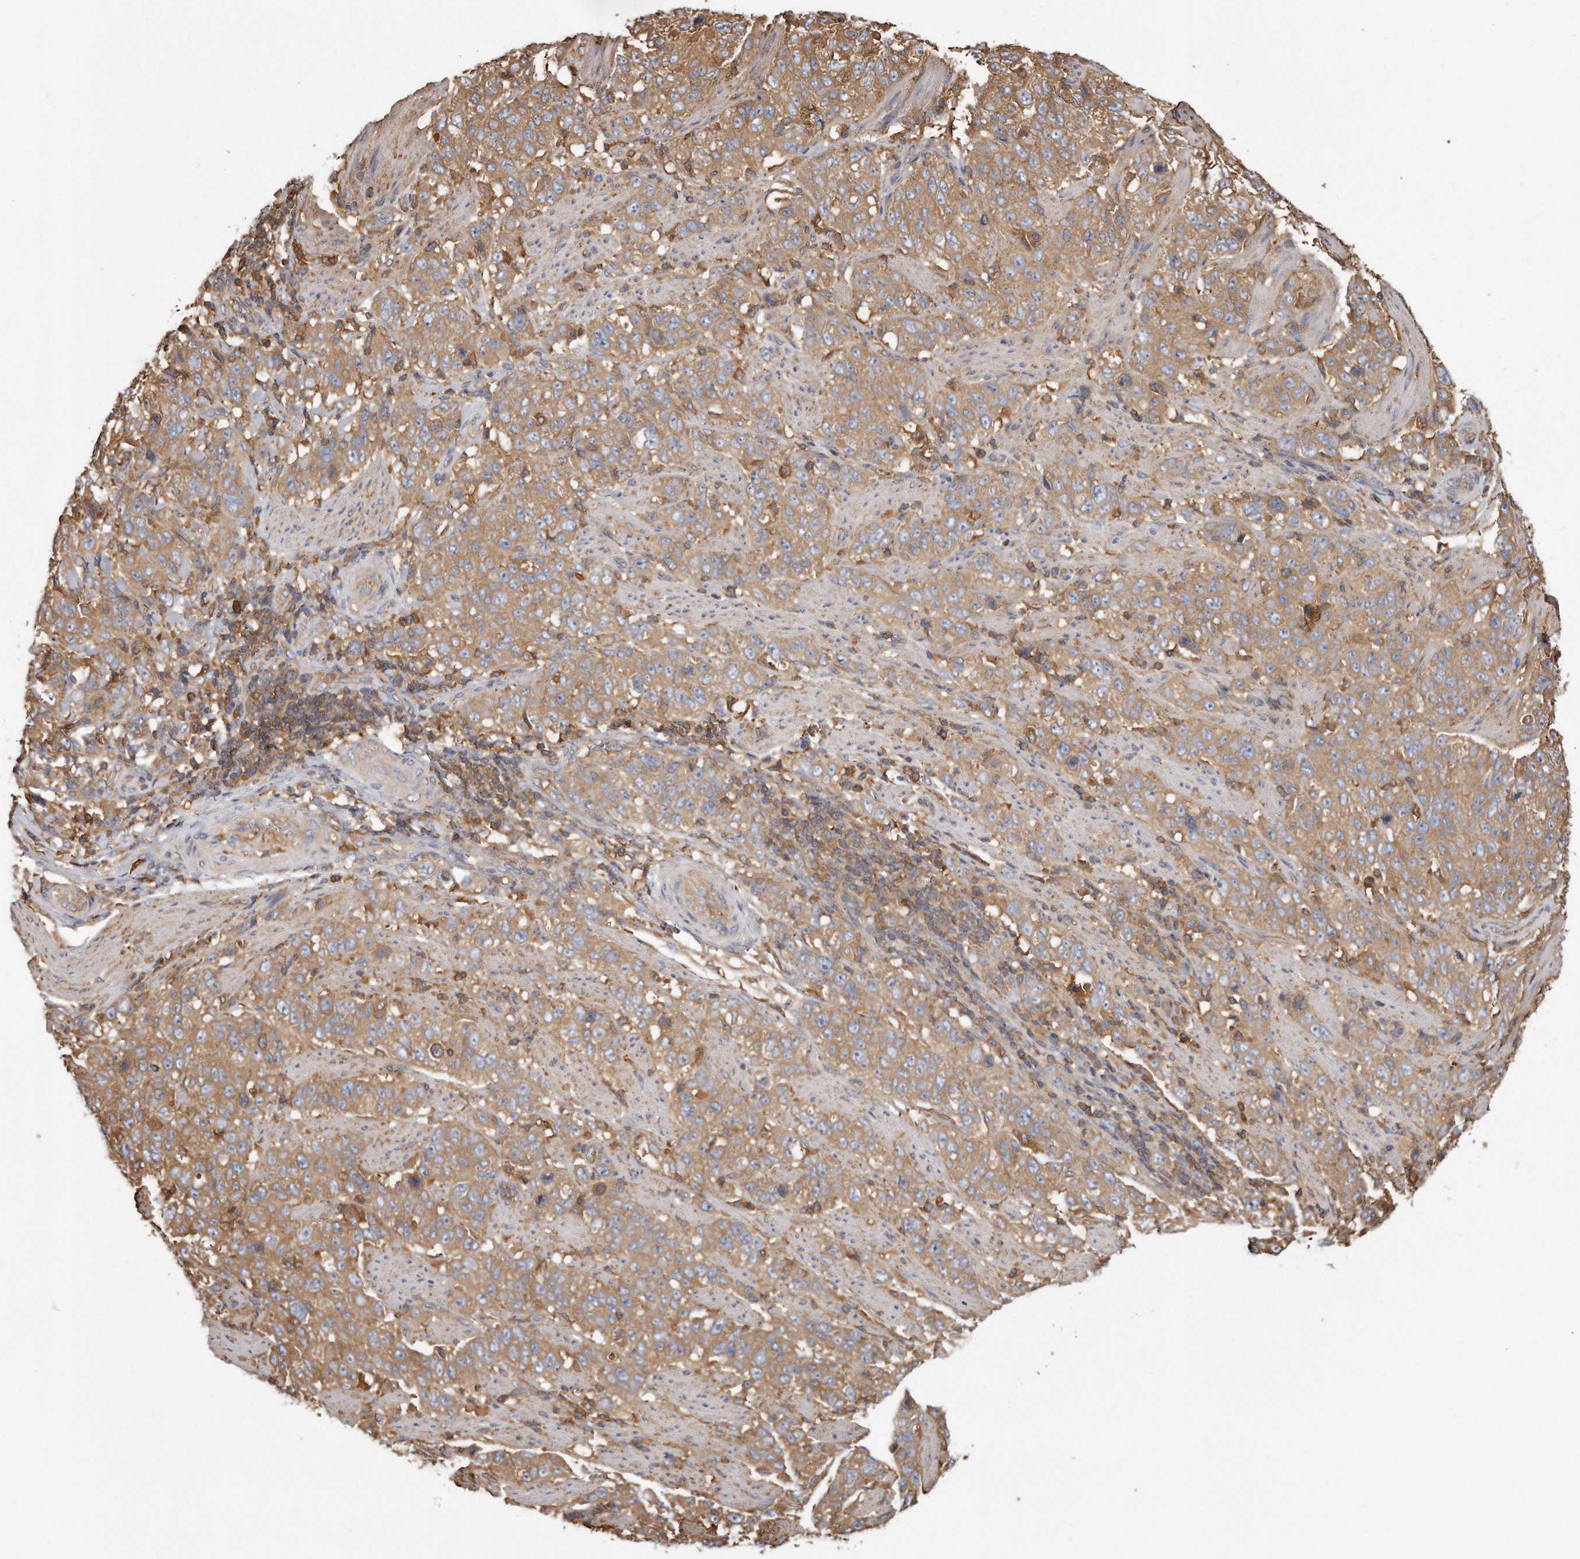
{"staining": {"intensity": "moderate", "quantity": ">75%", "location": "cytoplasmic/membranous"}, "tissue": "stomach cancer", "cell_type": "Tumor cells", "image_type": "cancer", "snomed": [{"axis": "morphology", "description": "Adenocarcinoma, NOS"}, {"axis": "topography", "description": "Stomach"}], "caption": "Stomach cancer was stained to show a protein in brown. There is medium levels of moderate cytoplasmic/membranous positivity in approximately >75% of tumor cells.", "gene": "CAP1", "patient": {"sex": "male", "age": 48}}